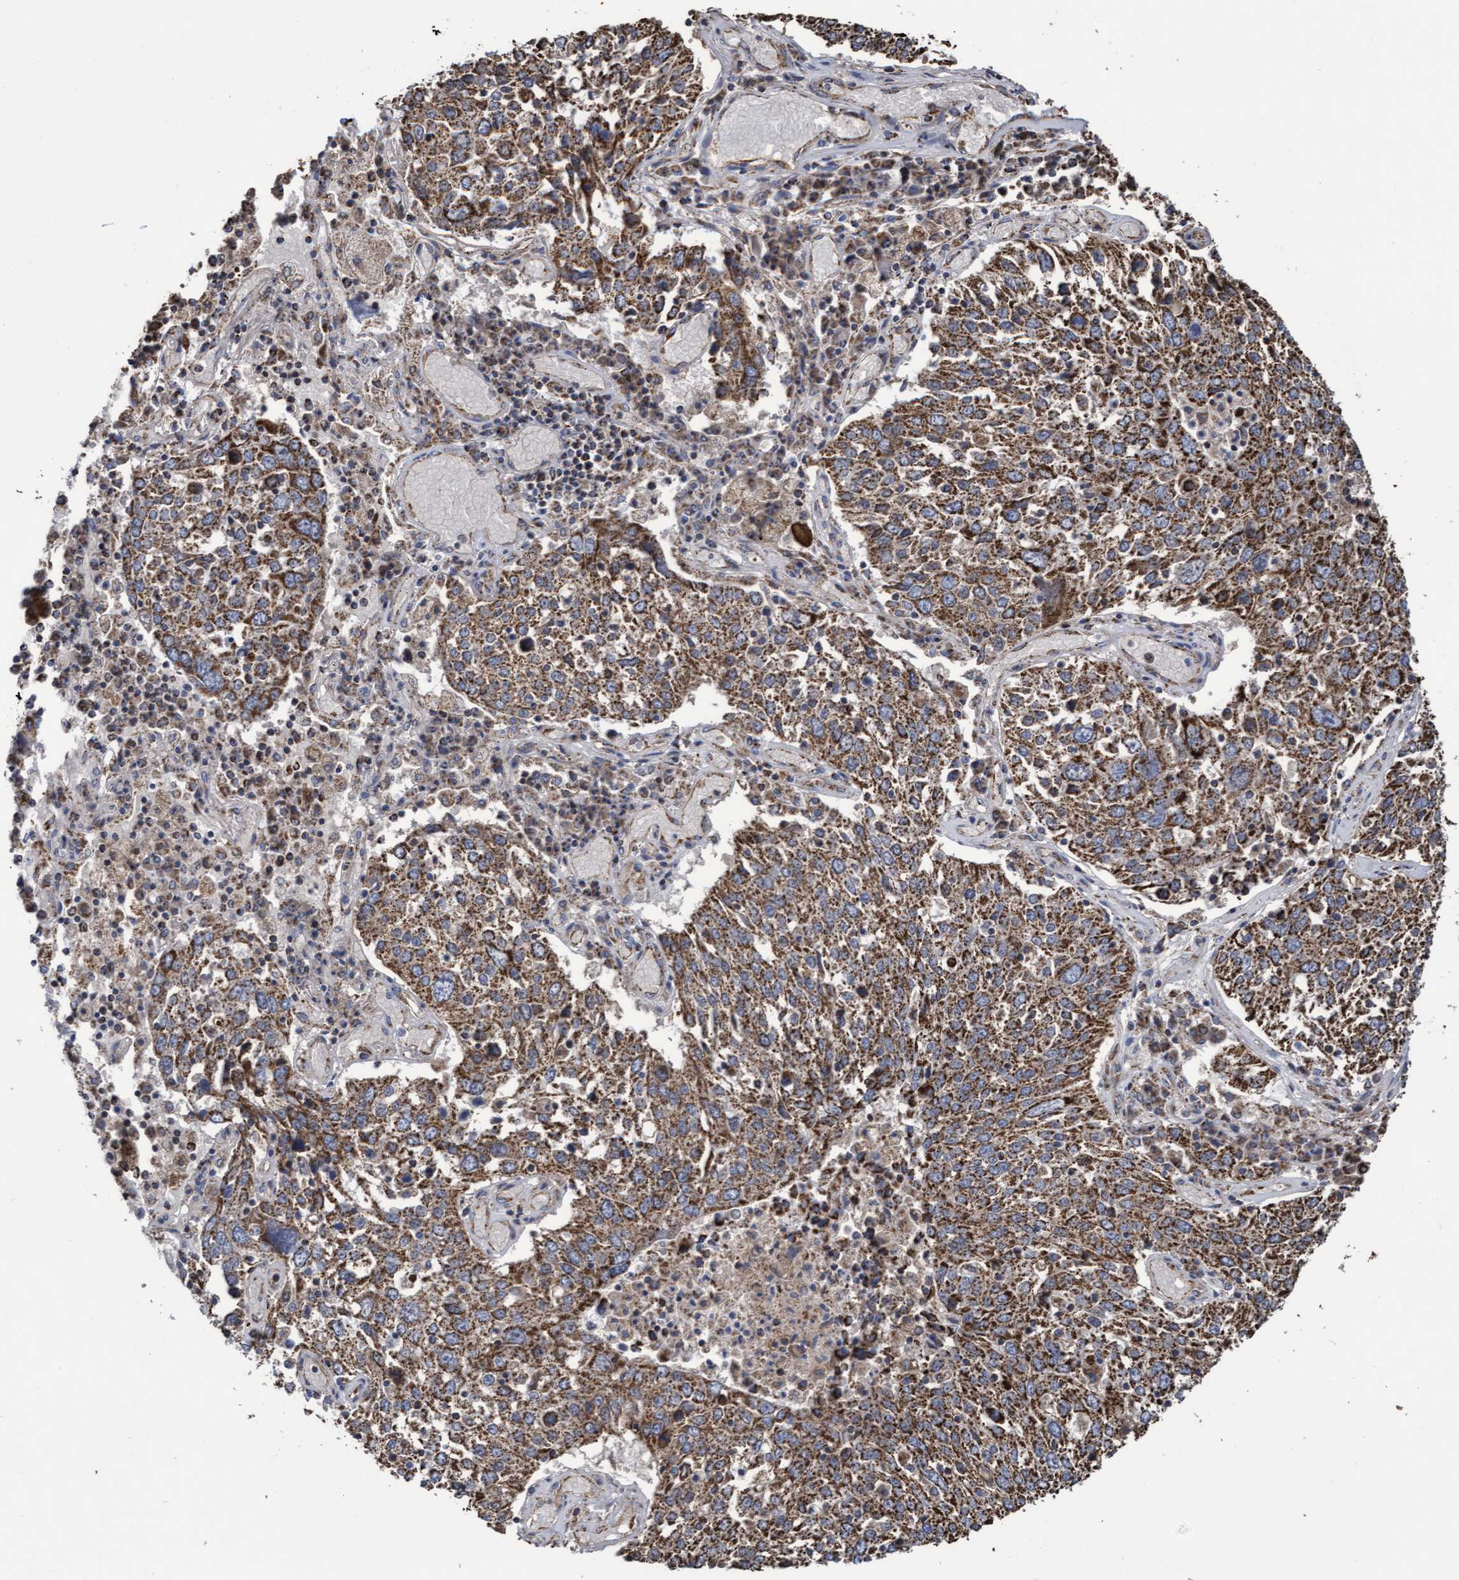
{"staining": {"intensity": "strong", "quantity": ">75%", "location": "cytoplasmic/membranous"}, "tissue": "lung cancer", "cell_type": "Tumor cells", "image_type": "cancer", "snomed": [{"axis": "morphology", "description": "Squamous cell carcinoma, NOS"}, {"axis": "topography", "description": "Lung"}], "caption": "Lung cancer (squamous cell carcinoma) stained for a protein demonstrates strong cytoplasmic/membranous positivity in tumor cells.", "gene": "COBL", "patient": {"sex": "male", "age": 65}}